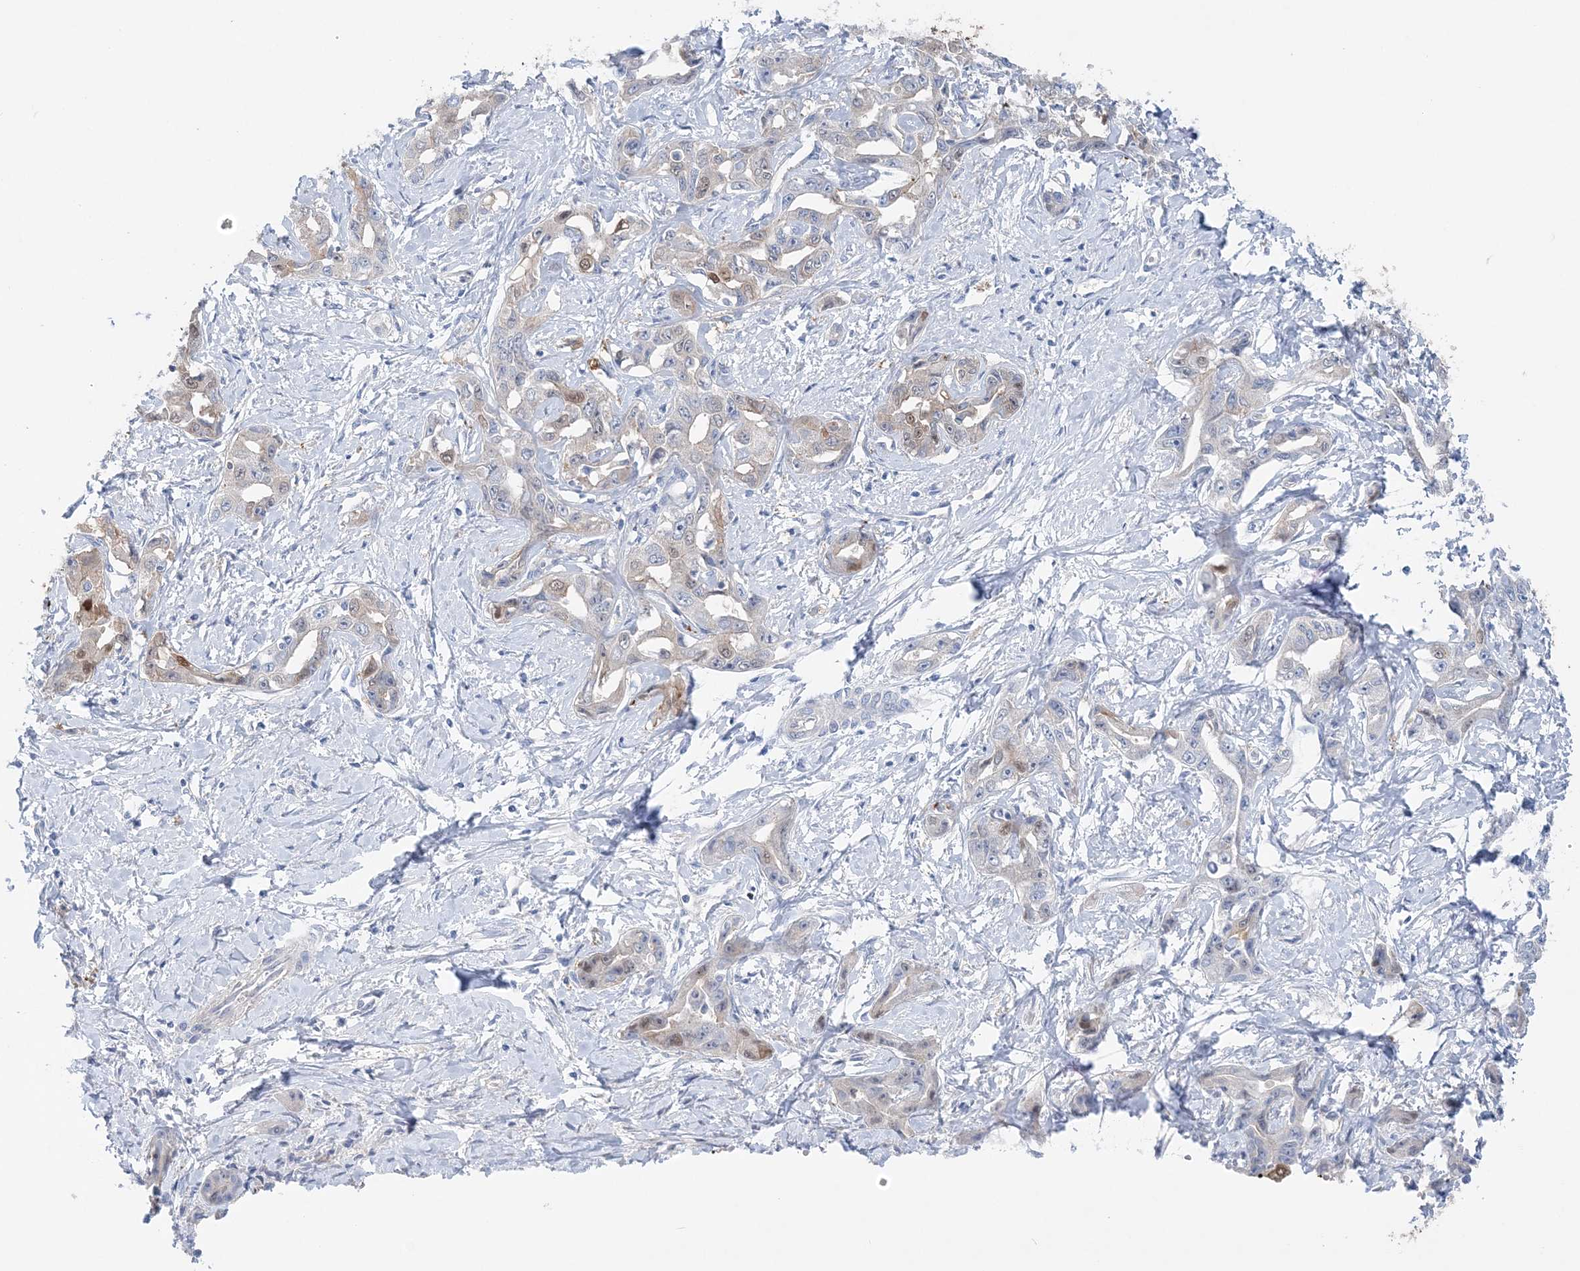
{"staining": {"intensity": "moderate", "quantity": "<25%", "location": "nuclear"}, "tissue": "liver cancer", "cell_type": "Tumor cells", "image_type": "cancer", "snomed": [{"axis": "morphology", "description": "Cholangiocarcinoma"}, {"axis": "topography", "description": "Liver"}], "caption": "Moderate nuclear staining for a protein is present in about <25% of tumor cells of cholangiocarcinoma (liver) using immunohistochemistry (IHC).", "gene": "HMGCS1", "patient": {"sex": "male", "age": 59}}